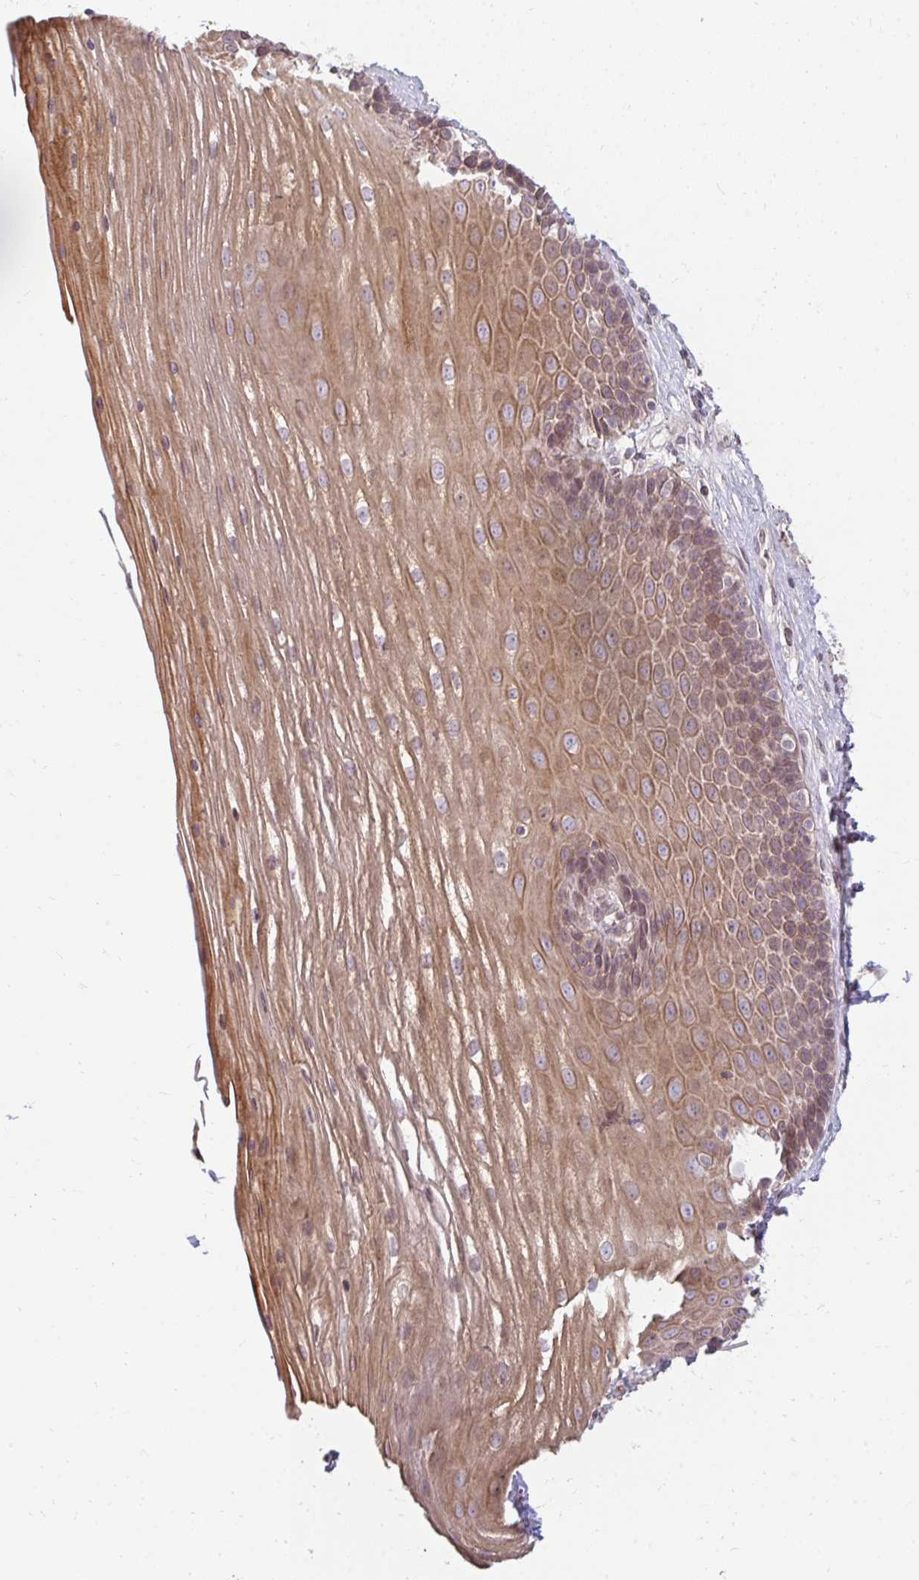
{"staining": {"intensity": "moderate", "quantity": ">75%", "location": "cytoplasmic/membranous"}, "tissue": "esophagus", "cell_type": "Squamous epithelial cells", "image_type": "normal", "snomed": [{"axis": "morphology", "description": "Normal tissue, NOS"}, {"axis": "topography", "description": "Esophagus"}], "caption": "This micrograph shows immunohistochemistry (IHC) staining of normal esophagus, with medium moderate cytoplasmic/membranous positivity in about >75% of squamous epithelial cells.", "gene": "GPC5", "patient": {"sex": "male", "age": 62}}